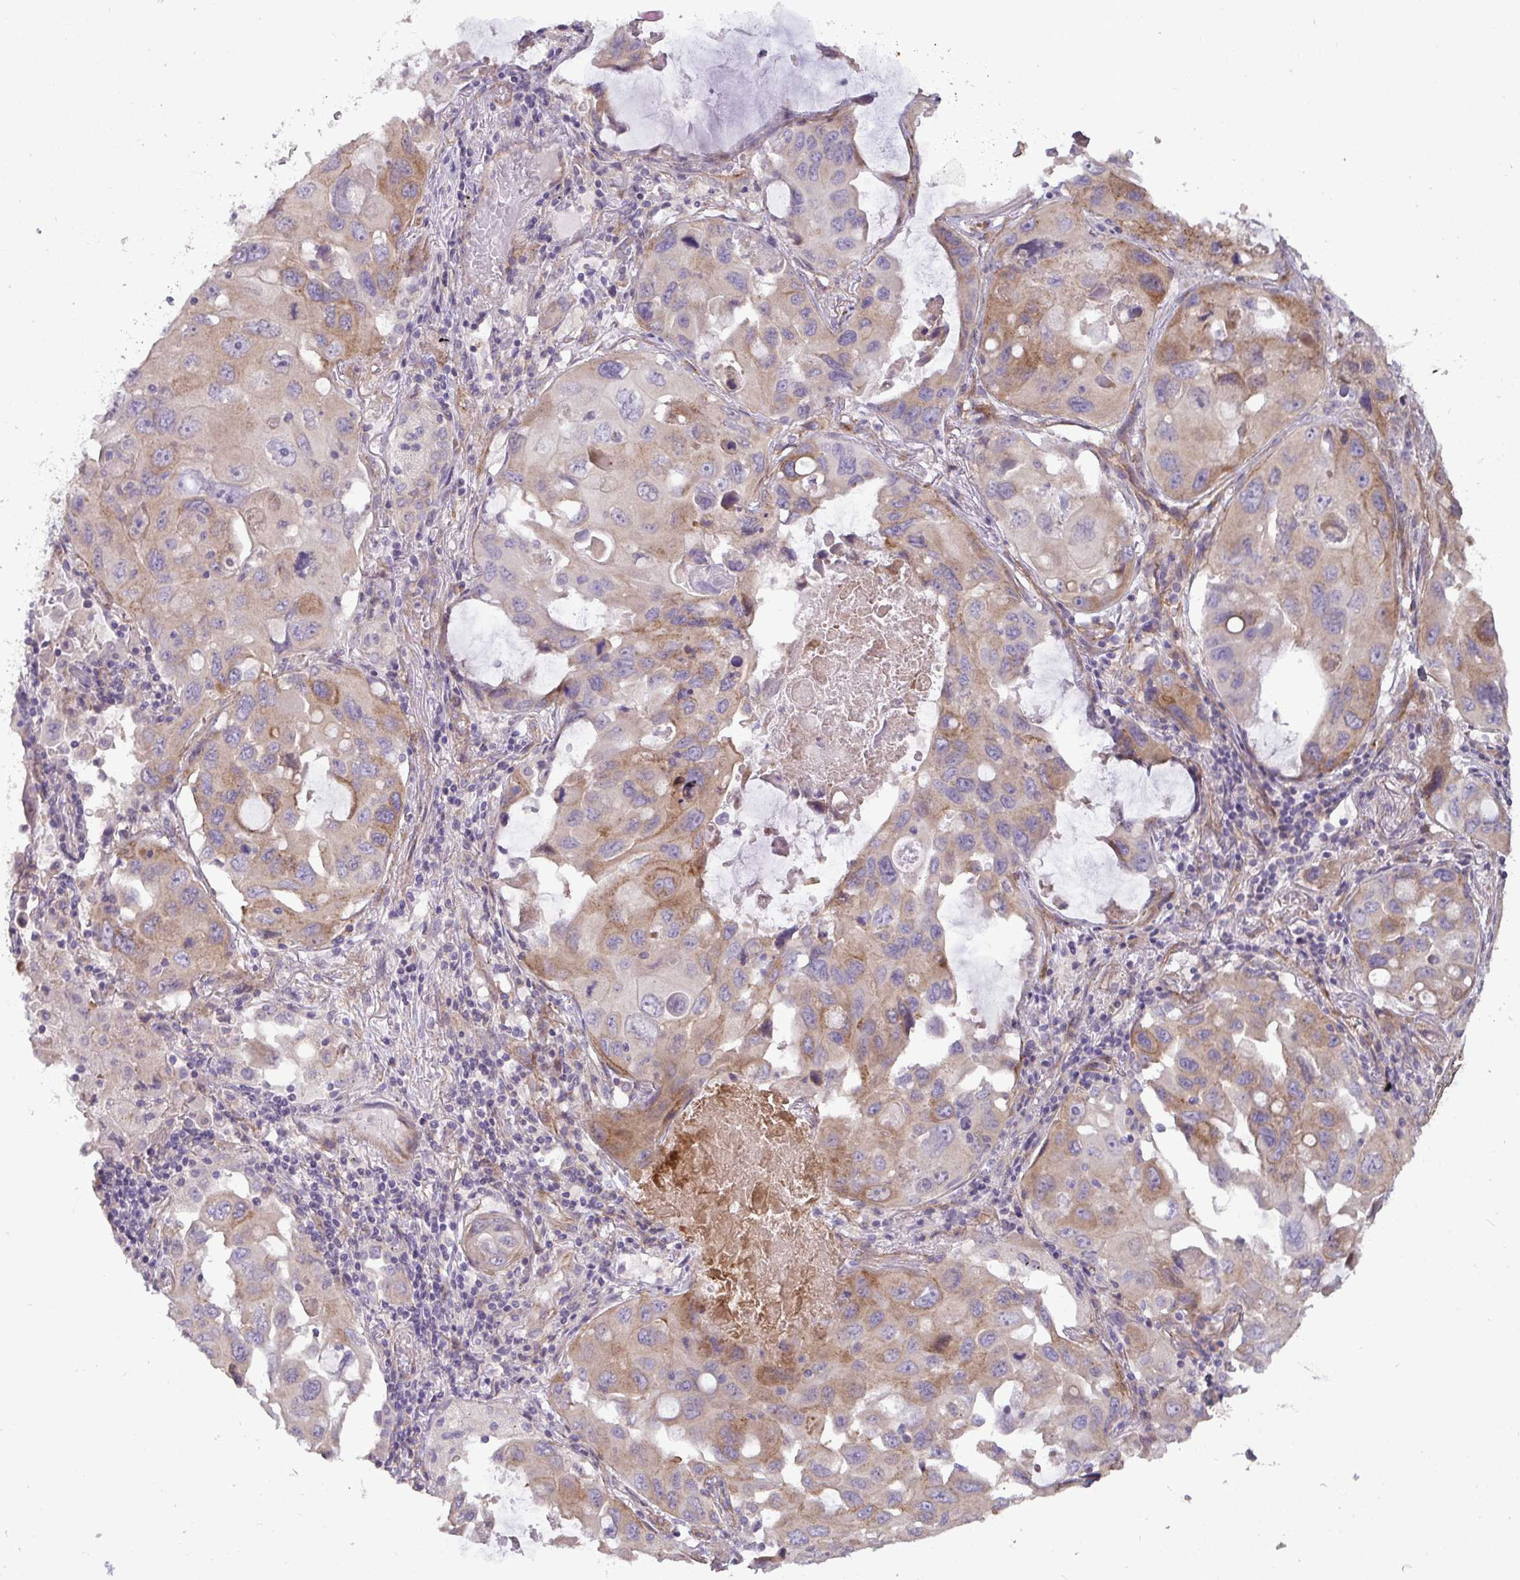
{"staining": {"intensity": "moderate", "quantity": "25%-75%", "location": "cytoplasmic/membranous"}, "tissue": "lung cancer", "cell_type": "Tumor cells", "image_type": "cancer", "snomed": [{"axis": "morphology", "description": "Squamous cell carcinoma, NOS"}, {"axis": "topography", "description": "Lung"}], "caption": "Lung cancer (squamous cell carcinoma) was stained to show a protein in brown. There is medium levels of moderate cytoplasmic/membranous expression in approximately 25%-75% of tumor cells. (Stains: DAB in brown, nuclei in blue, Microscopy: brightfield microscopy at high magnification).", "gene": "SH2D1B", "patient": {"sex": "female", "age": 73}}